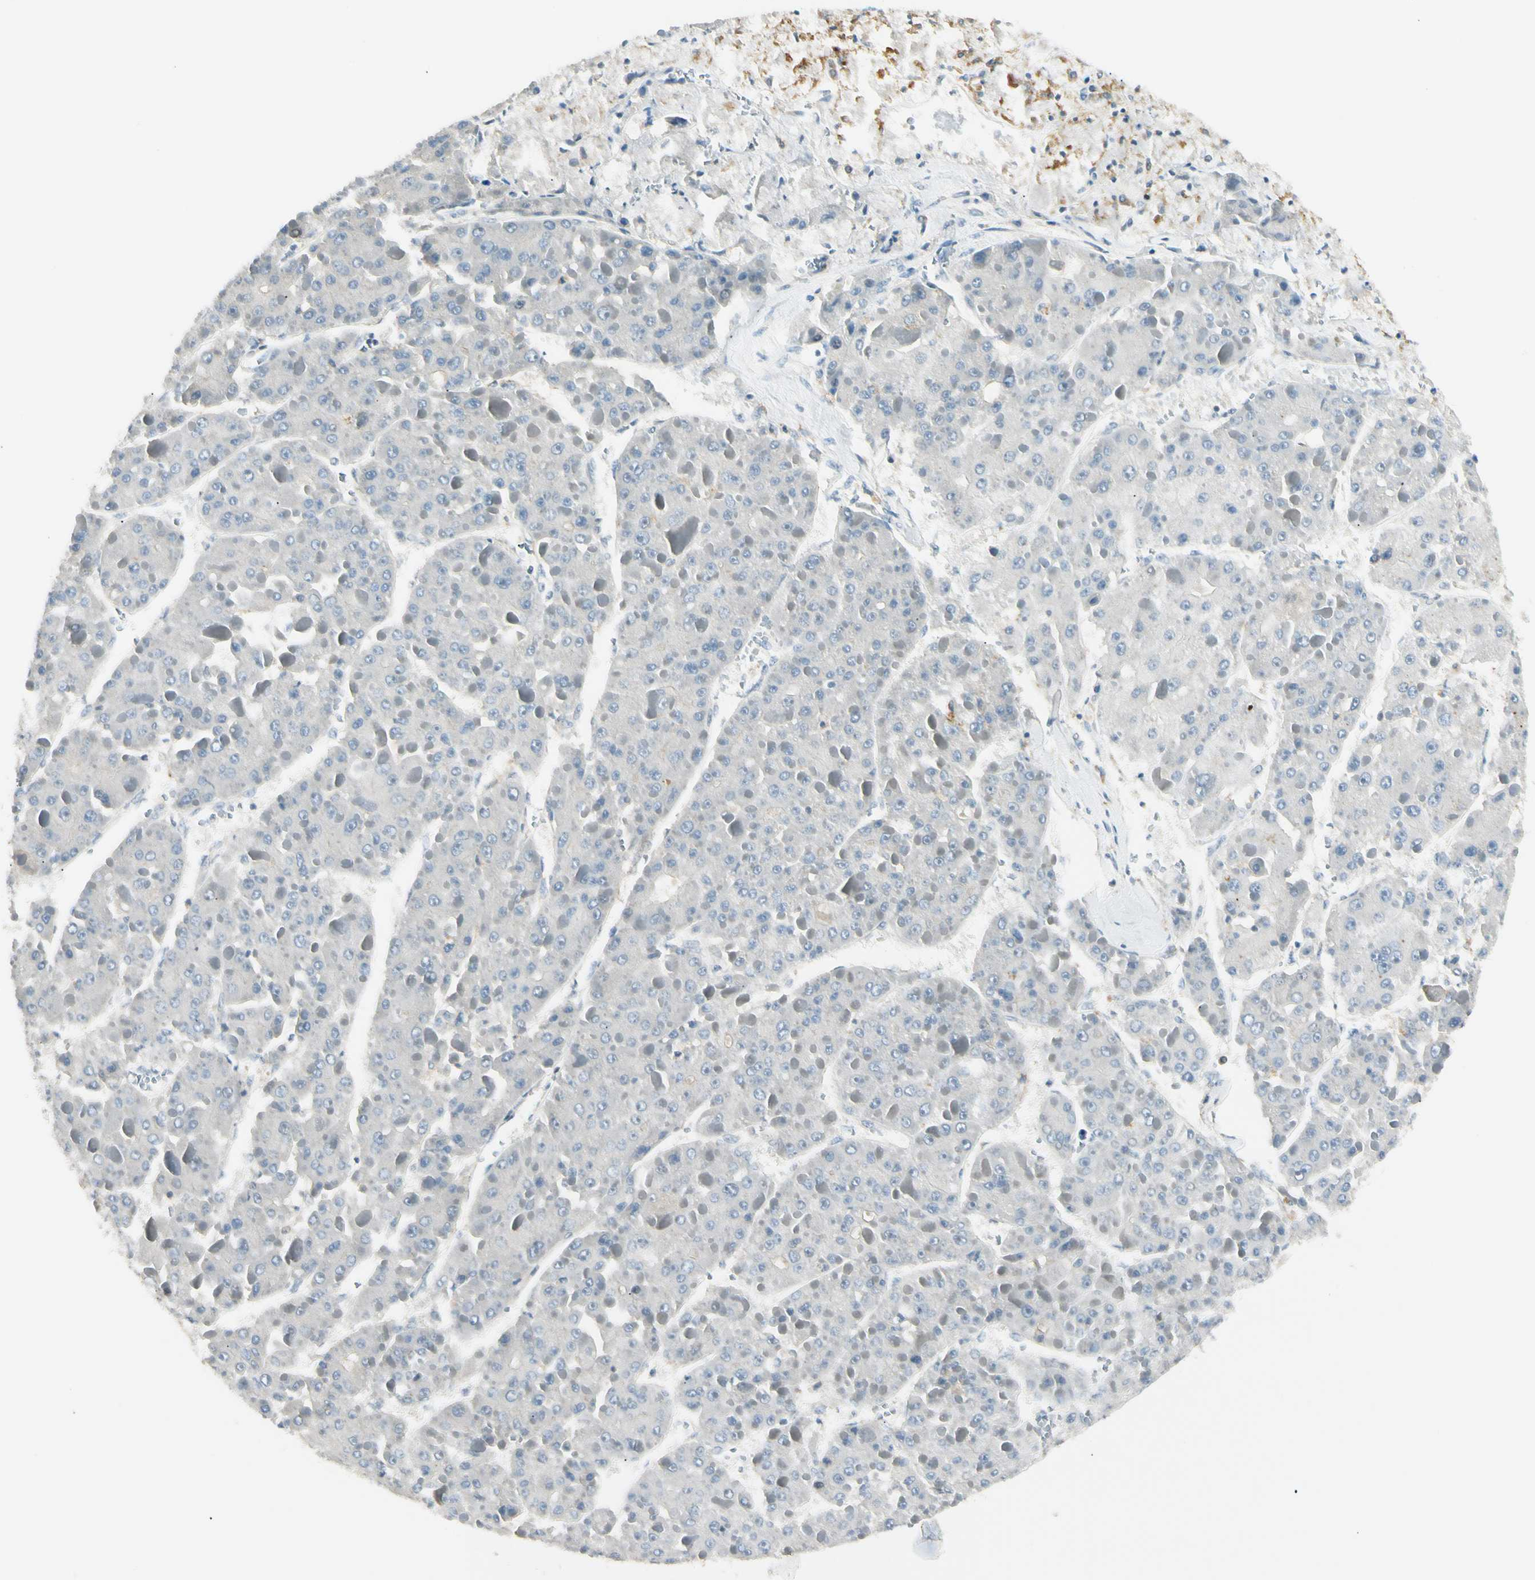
{"staining": {"intensity": "negative", "quantity": "none", "location": "none"}, "tissue": "liver cancer", "cell_type": "Tumor cells", "image_type": "cancer", "snomed": [{"axis": "morphology", "description": "Carcinoma, Hepatocellular, NOS"}, {"axis": "topography", "description": "Liver"}], "caption": "DAB immunohistochemical staining of human liver cancer (hepatocellular carcinoma) exhibits no significant expression in tumor cells. (DAB (3,3'-diaminobenzidine) immunohistochemistry (IHC), high magnification).", "gene": "P3H2", "patient": {"sex": "female", "age": 73}}